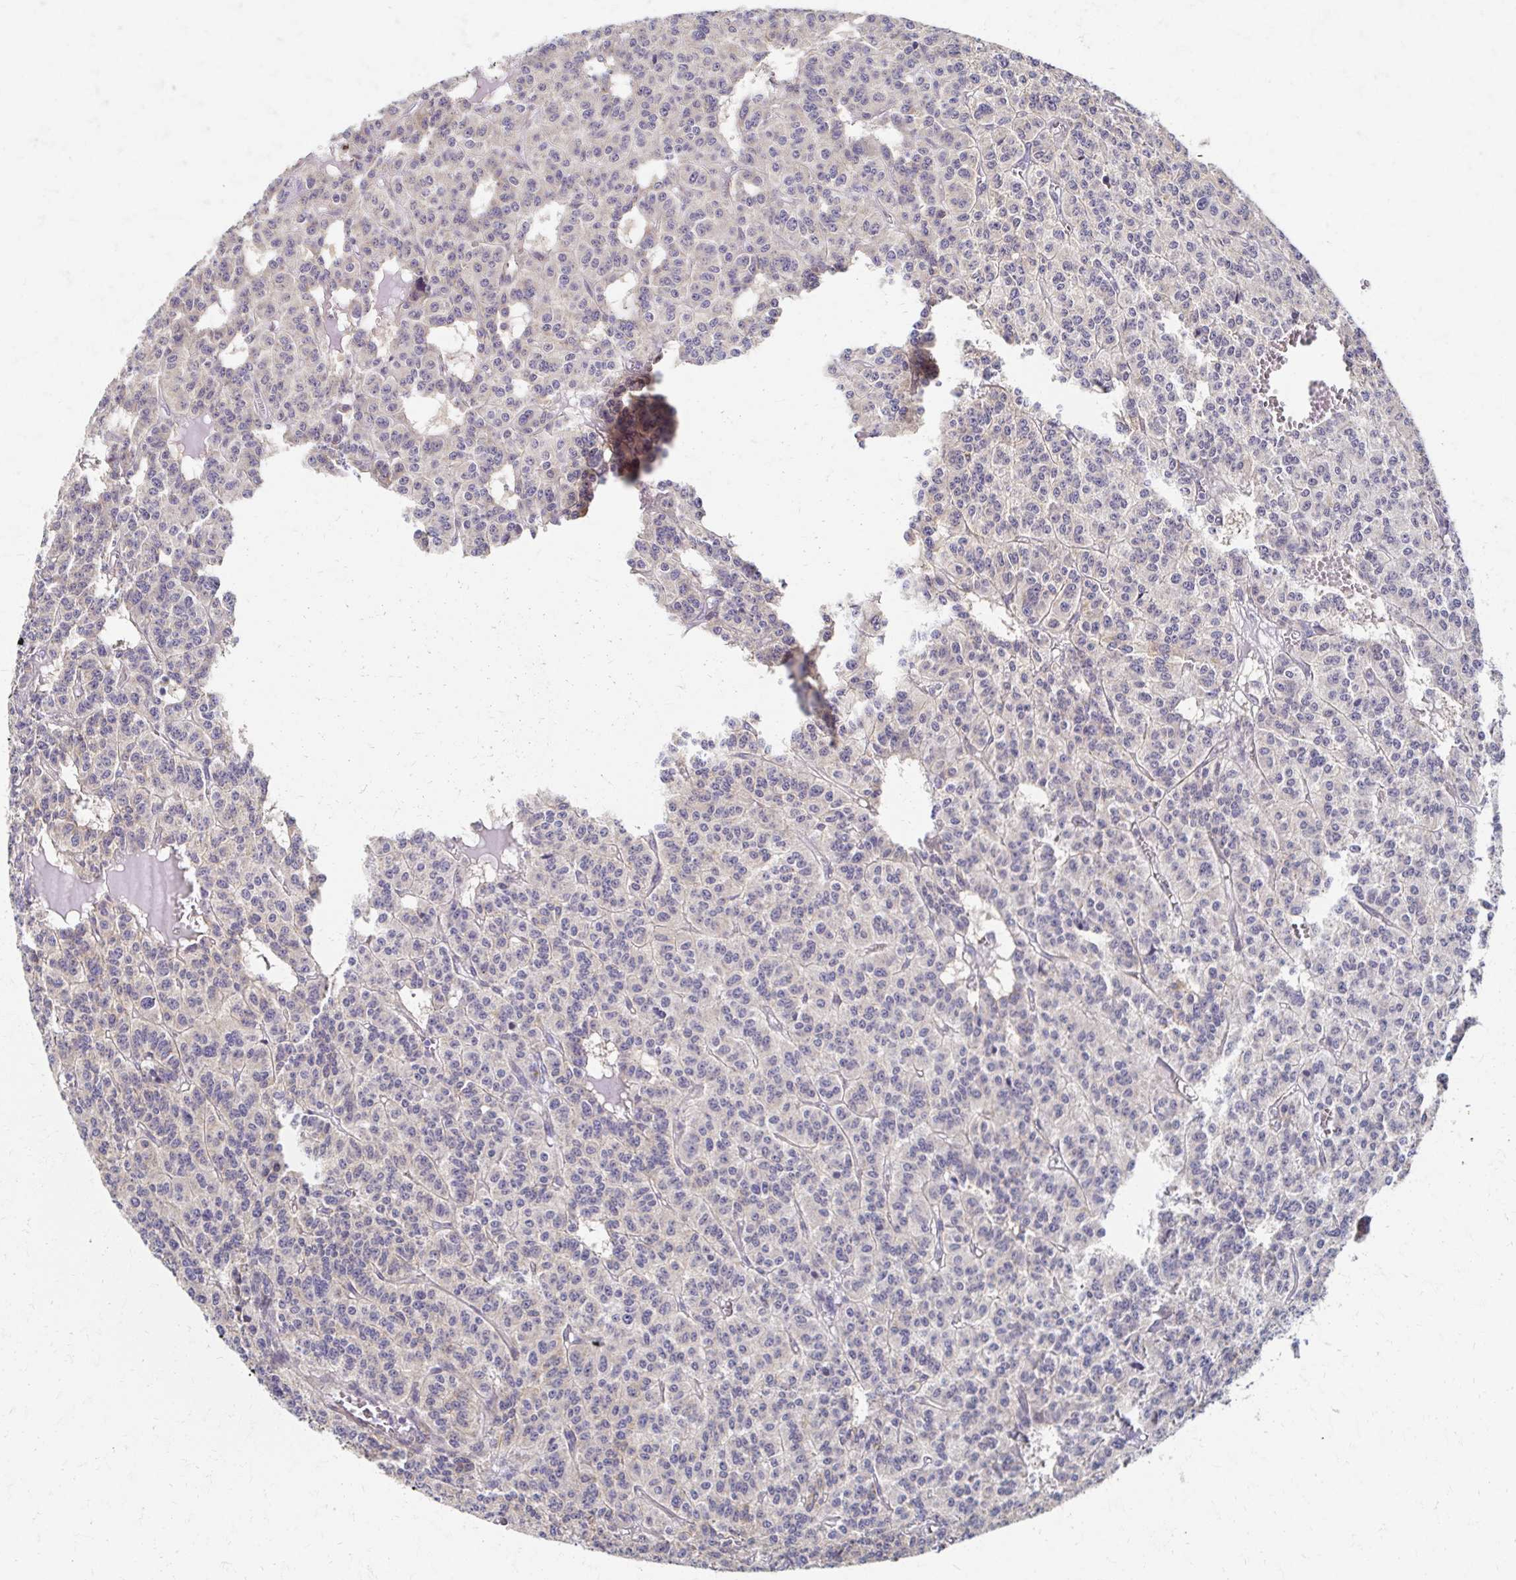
{"staining": {"intensity": "negative", "quantity": "none", "location": "none"}, "tissue": "carcinoid", "cell_type": "Tumor cells", "image_type": "cancer", "snomed": [{"axis": "morphology", "description": "Carcinoid, malignant, NOS"}, {"axis": "topography", "description": "Lung"}], "caption": "High magnification brightfield microscopy of carcinoid (malignant) stained with DAB (3,3'-diaminobenzidine) (brown) and counterstained with hematoxylin (blue): tumor cells show no significant staining. Nuclei are stained in blue.", "gene": "EOLA2", "patient": {"sex": "female", "age": 71}}